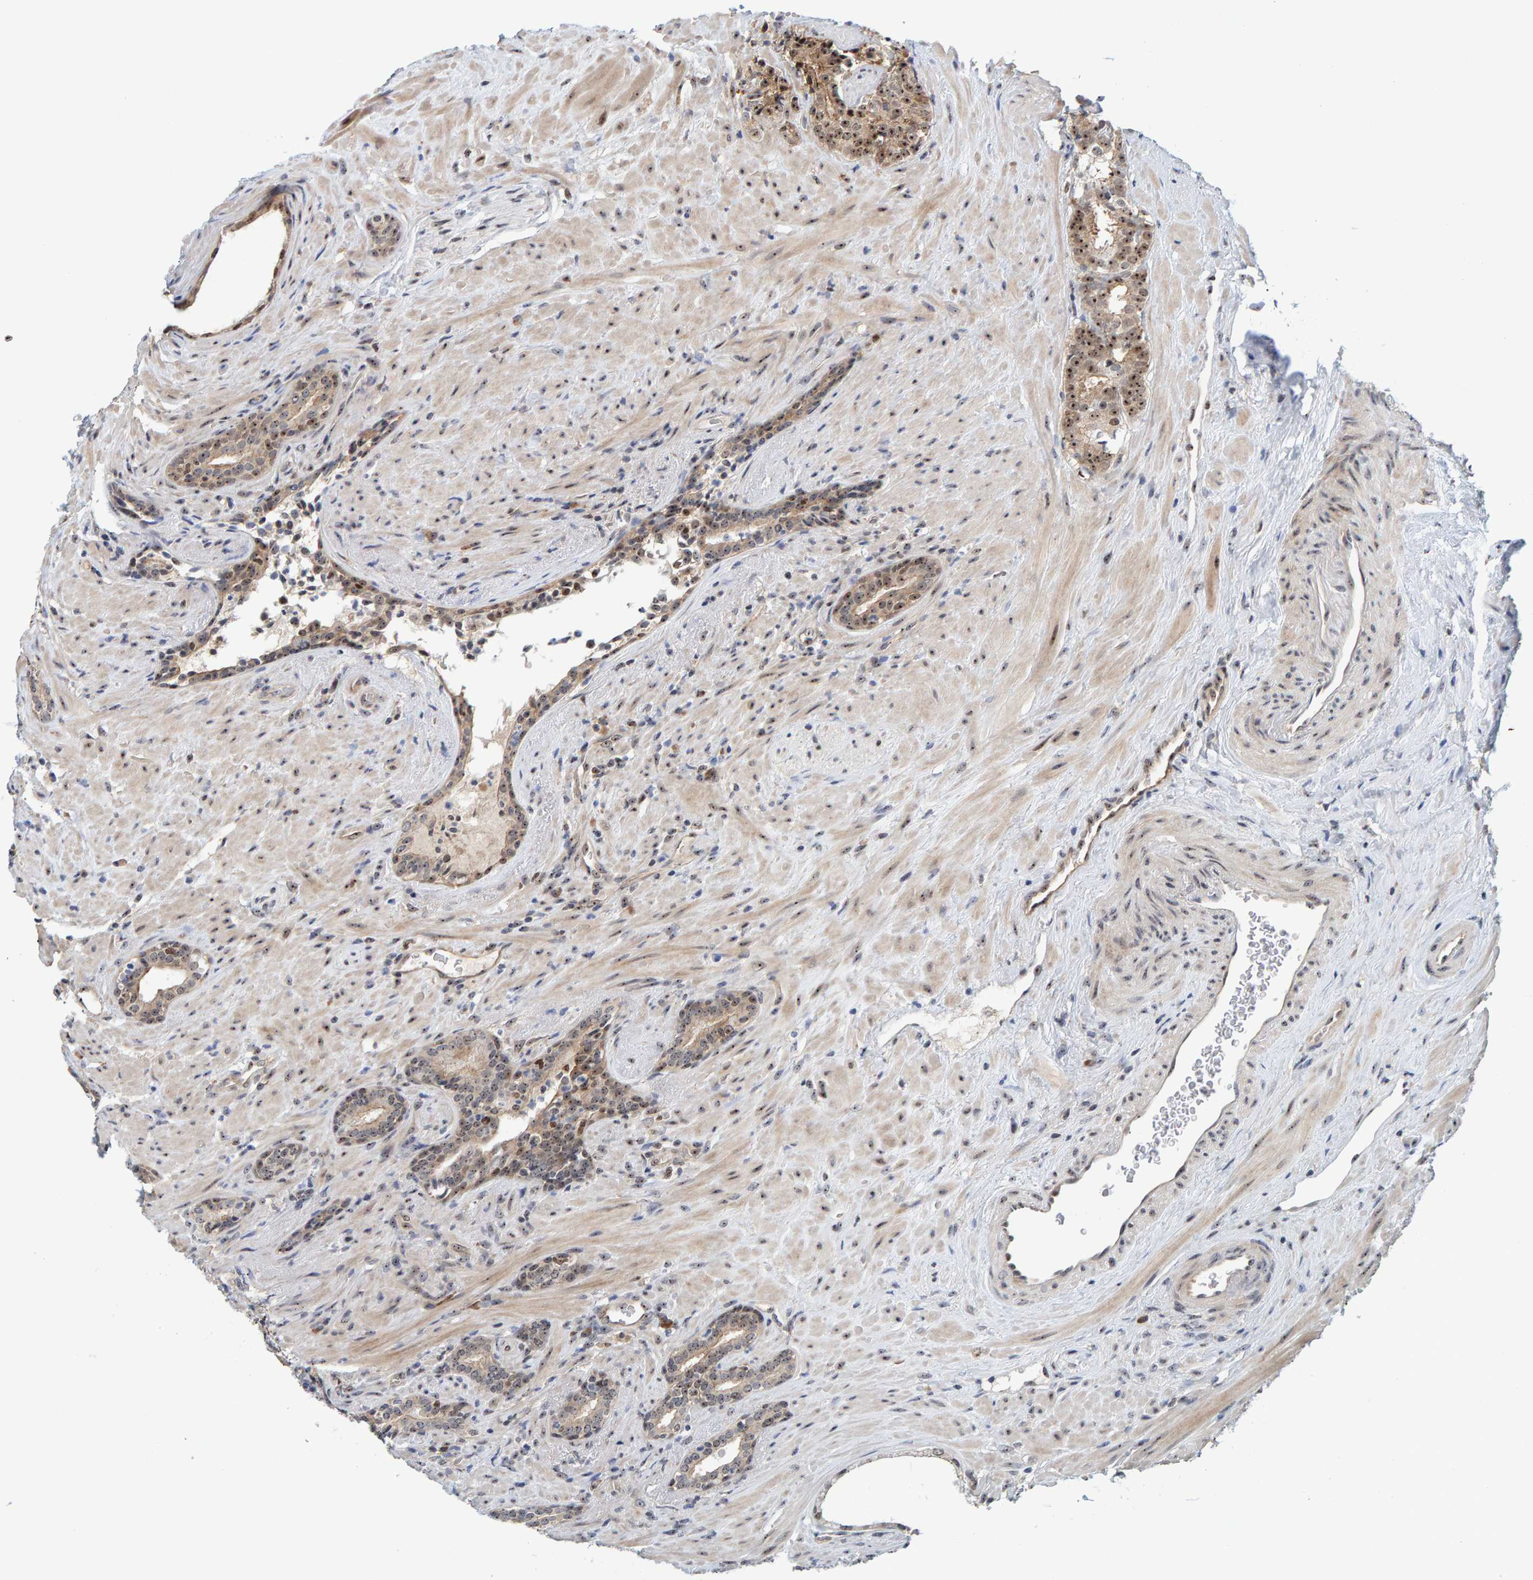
{"staining": {"intensity": "moderate", "quantity": ">75%", "location": "cytoplasmic/membranous,nuclear"}, "tissue": "prostate cancer", "cell_type": "Tumor cells", "image_type": "cancer", "snomed": [{"axis": "morphology", "description": "Adenocarcinoma, High grade"}, {"axis": "topography", "description": "Prostate"}], "caption": "The immunohistochemical stain highlights moderate cytoplasmic/membranous and nuclear staining in tumor cells of high-grade adenocarcinoma (prostate) tissue.", "gene": "POLR1E", "patient": {"sex": "male", "age": 71}}